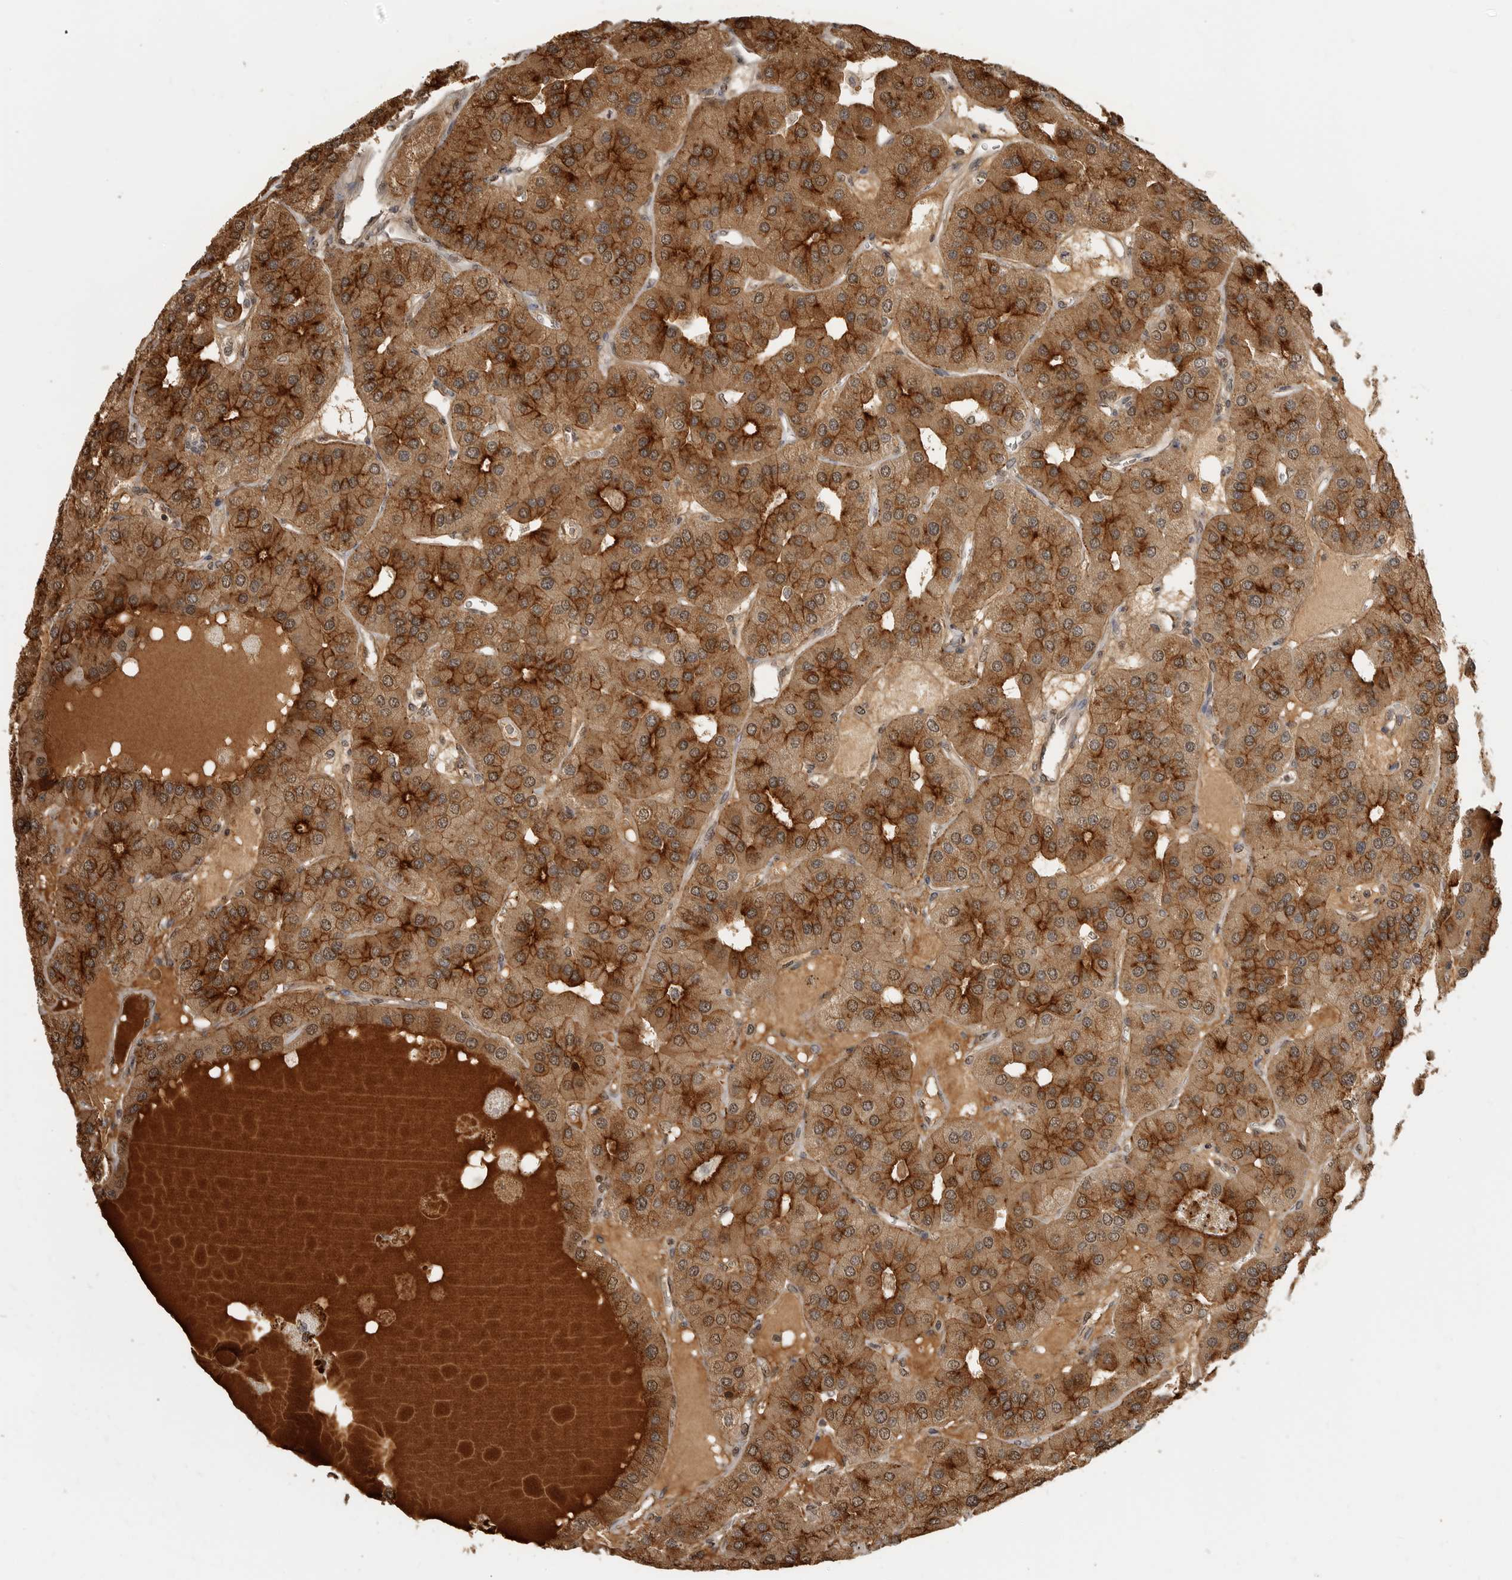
{"staining": {"intensity": "strong", "quantity": ">75%", "location": "cytoplasmic/membranous"}, "tissue": "parathyroid gland", "cell_type": "Glandular cells", "image_type": "normal", "snomed": [{"axis": "morphology", "description": "Normal tissue, NOS"}, {"axis": "morphology", "description": "Adenoma, NOS"}, {"axis": "topography", "description": "Parathyroid gland"}], "caption": "Immunohistochemical staining of normal human parathyroid gland demonstrates >75% levels of strong cytoplasmic/membranous protein staining in approximately >75% of glandular cells. (Brightfield microscopy of DAB IHC at high magnification).", "gene": "CLOCK", "patient": {"sex": "female", "age": 86}}